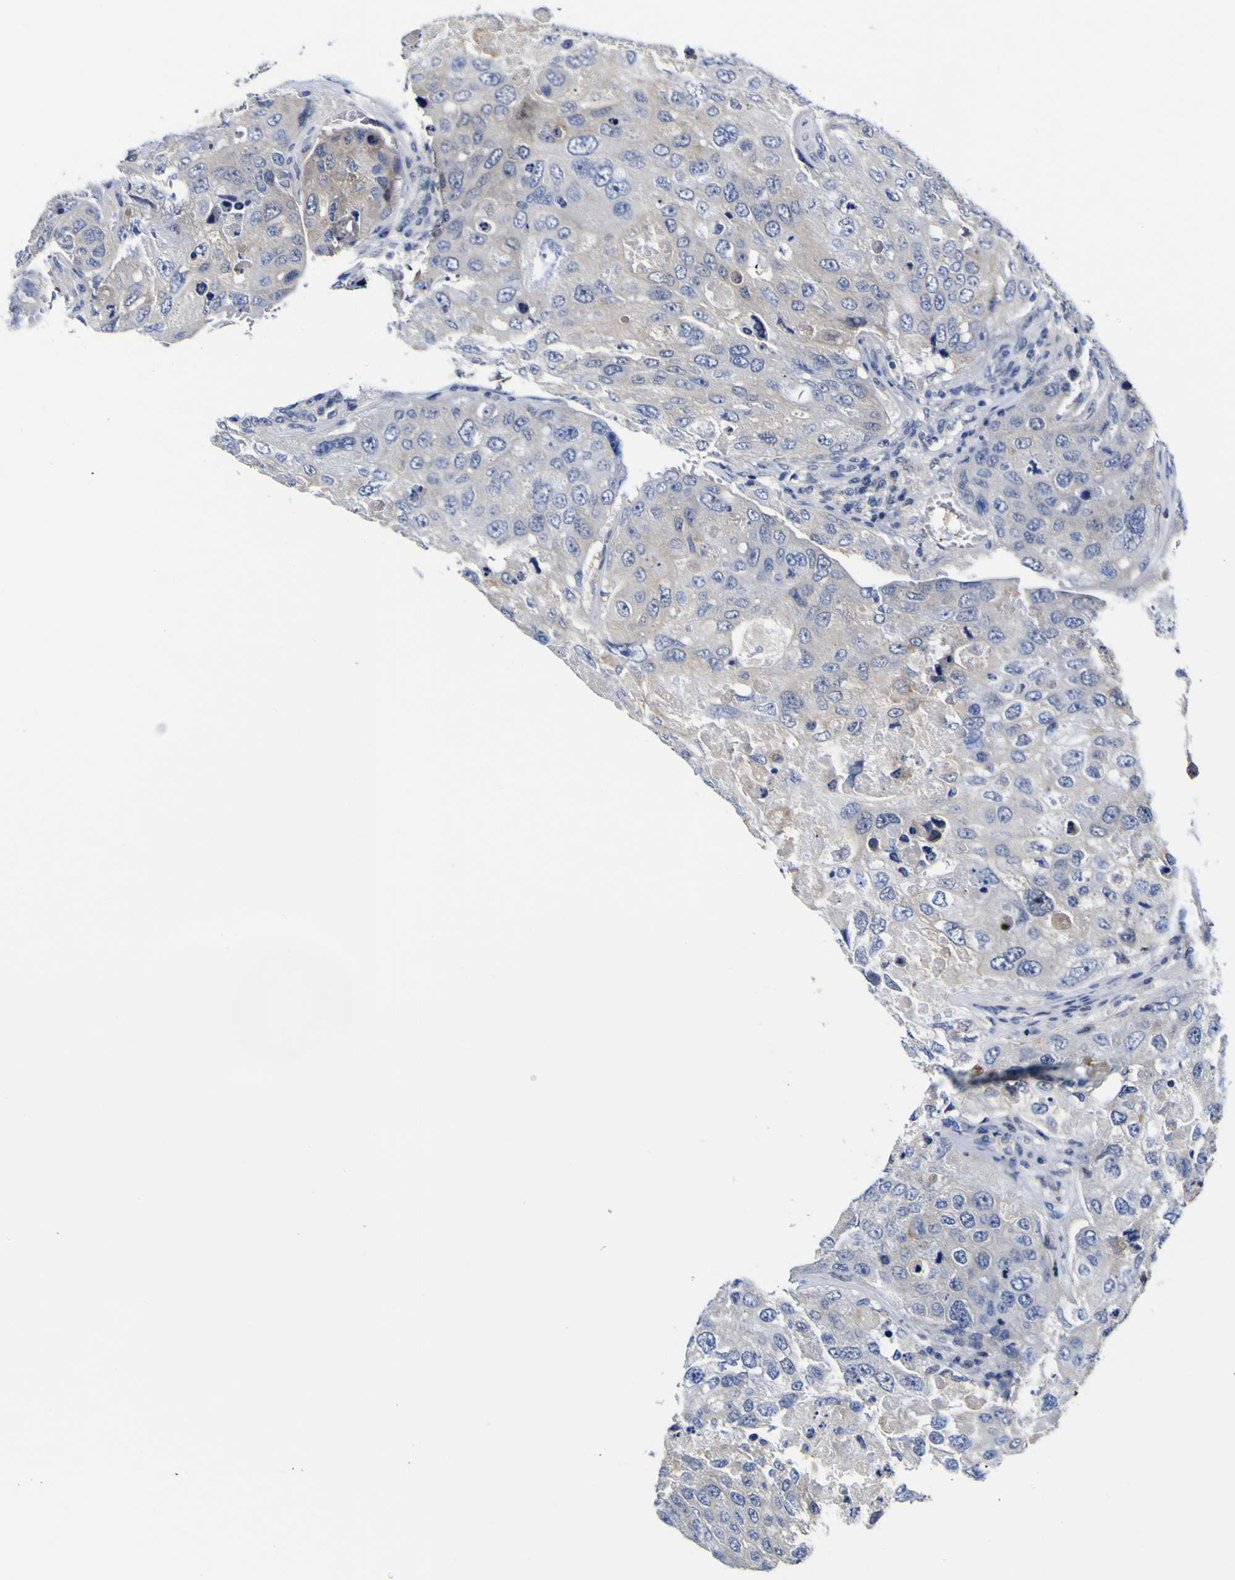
{"staining": {"intensity": "negative", "quantity": "none", "location": "none"}, "tissue": "urothelial cancer", "cell_type": "Tumor cells", "image_type": "cancer", "snomed": [{"axis": "morphology", "description": "Urothelial carcinoma, High grade"}, {"axis": "topography", "description": "Lymph node"}, {"axis": "topography", "description": "Urinary bladder"}], "caption": "The histopathology image reveals no staining of tumor cells in urothelial carcinoma (high-grade).", "gene": "CASP6", "patient": {"sex": "male", "age": 51}}